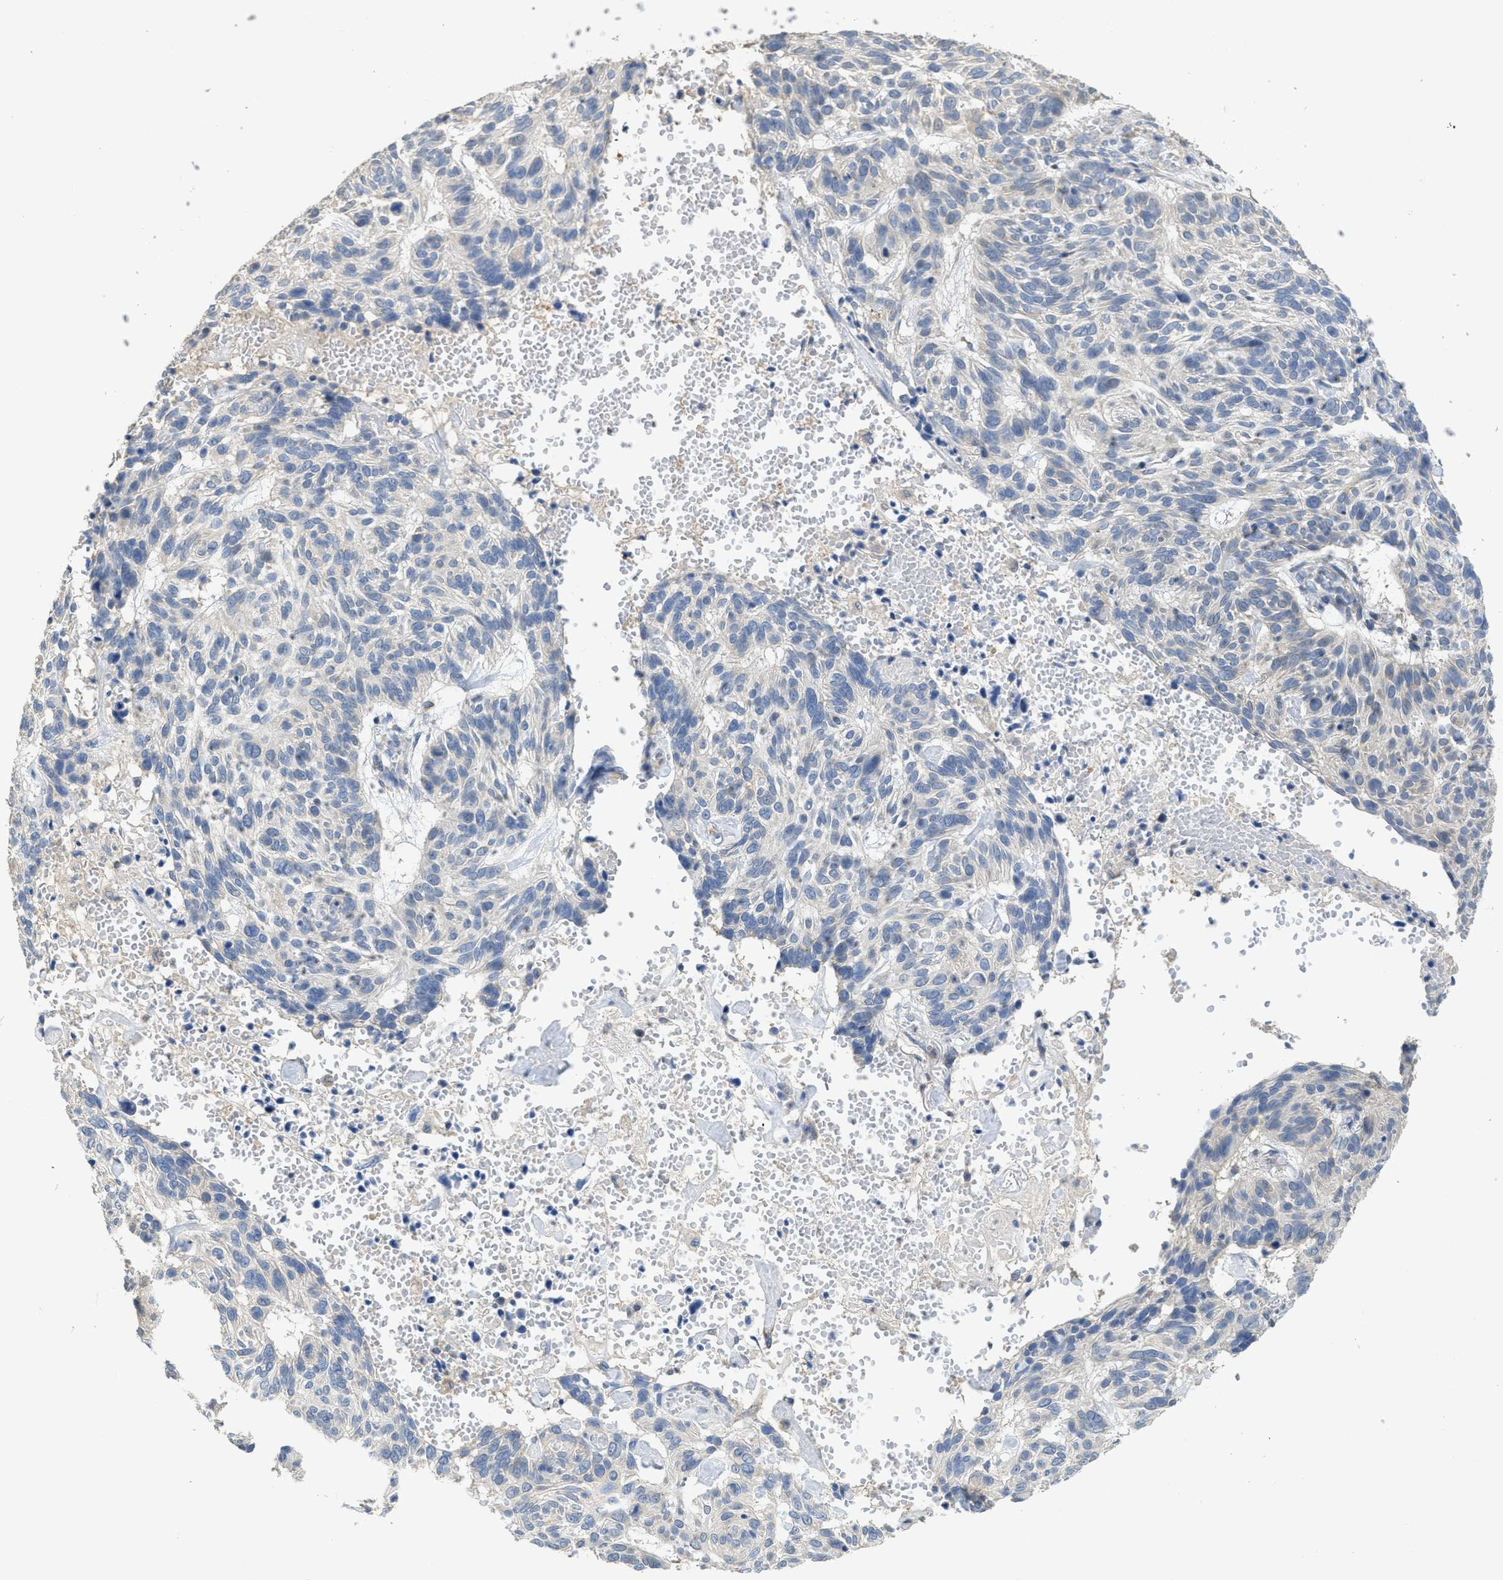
{"staining": {"intensity": "negative", "quantity": "none", "location": "none"}, "tissue": "skin cancer", "cell_type": "Tumor cells", "image_type": "cancer", "snomed": [{"axis": "morphology", "description": "Basal cell carcinoma"}, {"axis": "topography", "description": "Skin"}], "caption": "Basal cell carcinoma (skin) was stained to show a protein in brown. There is no significant positivity in tumor cells. The staining was performed using DAB to visualize the protein expression in brown, while the nuclei were stained in blue with hematoxylin (Magnification: 20x).", "gene": "SFXN2", "patient": {"sex": "male", "age": 85}}